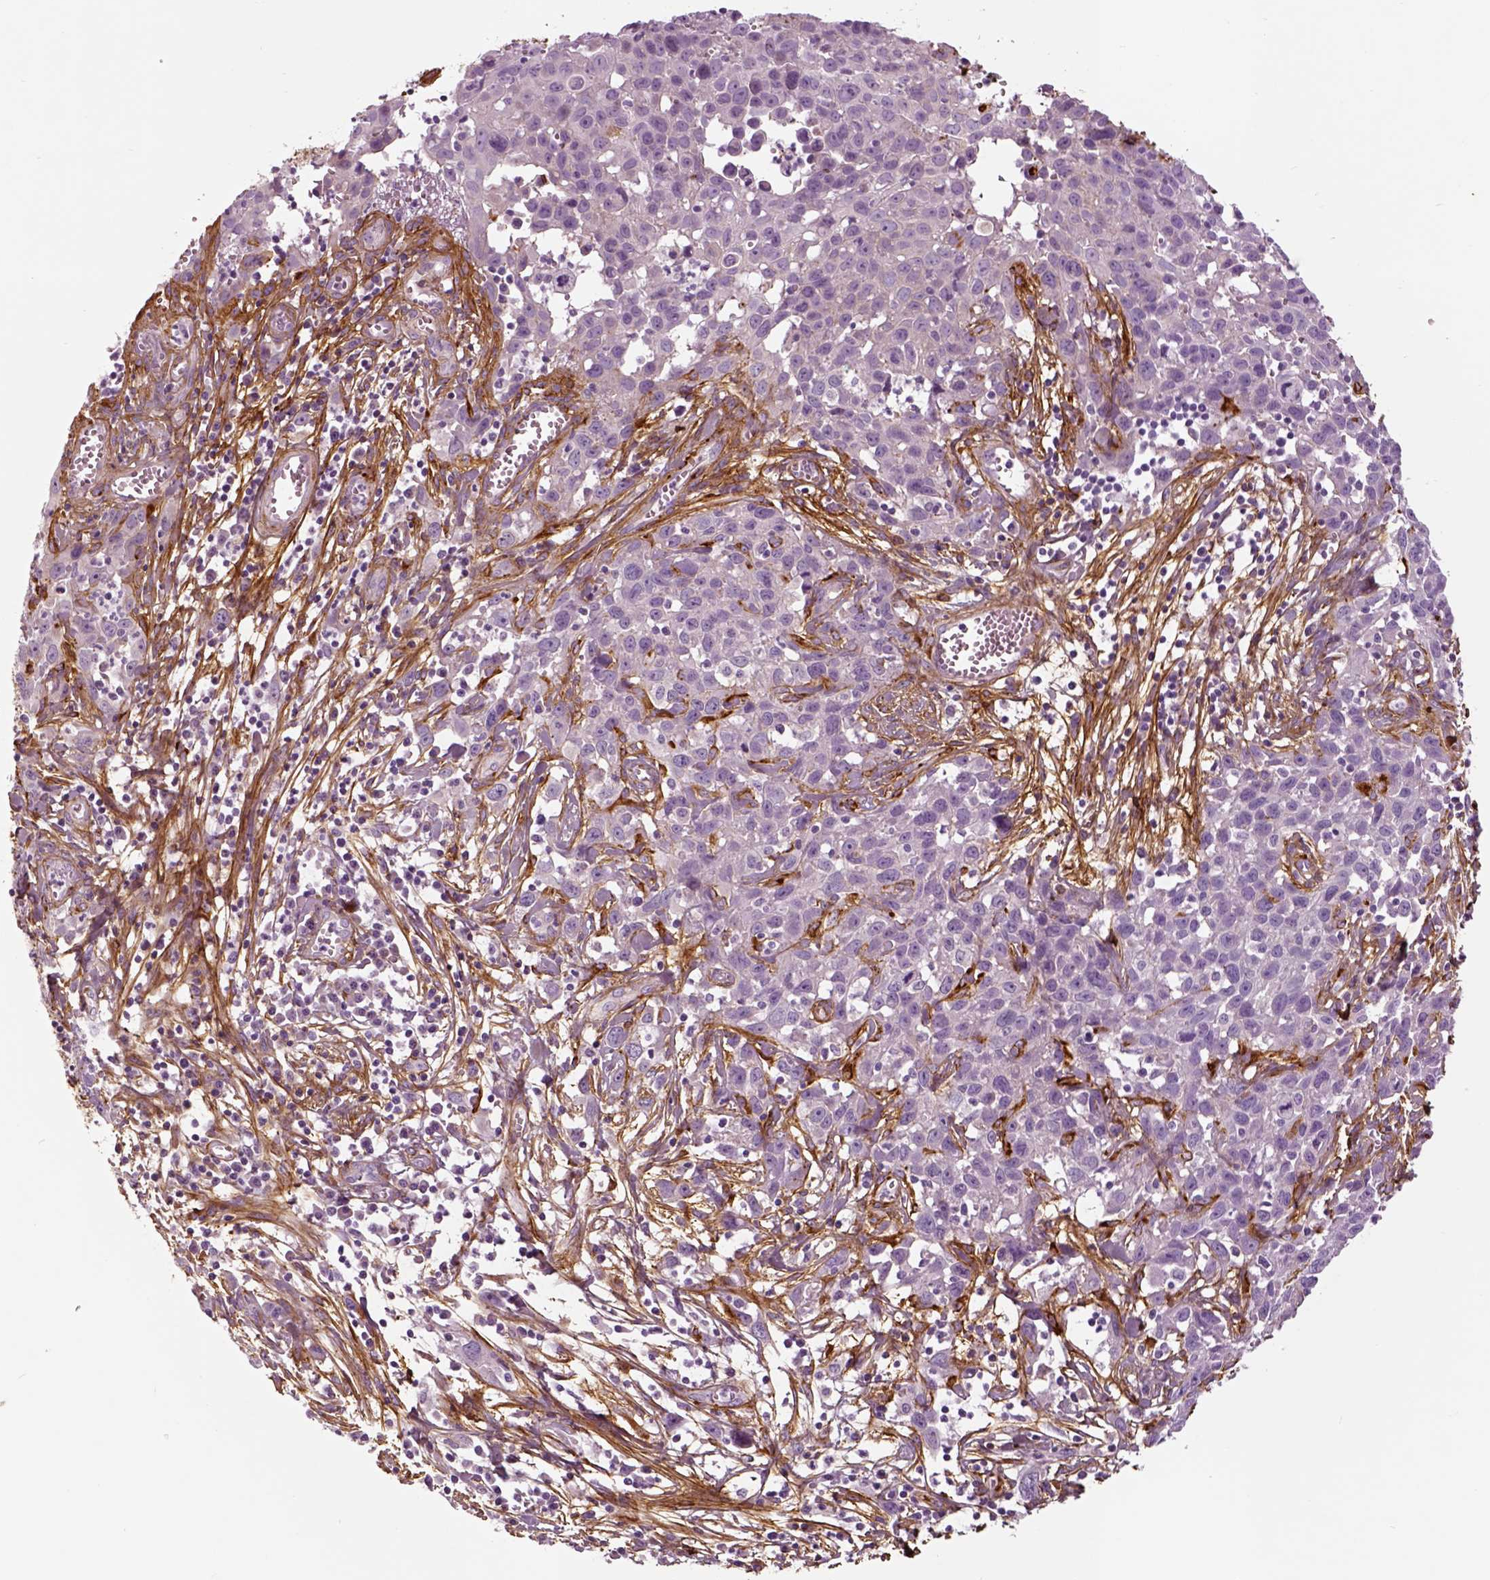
{"staining": {"intensity": "negative", "quantity": "none", "location": "none"}, "tissue": "cervical cancer", "cell_type": "Tumor cells", "image_type": "cancer", "snomed": [{"axis": "morphology", "description": "Squamous cell carcinoma, NOS"}, {"axis": "topography", "description": "Cervix"}], "caption": "Tumor cells are negative for brown protein staining in cervical squamous cell carcinoma. Brightfield microscopy of IHC stained with DAB (brown) and hematoxylin (blue), captured at high magnification.", "gene": "COL6A2", "patient": {"sex": "female", "age": 38}}